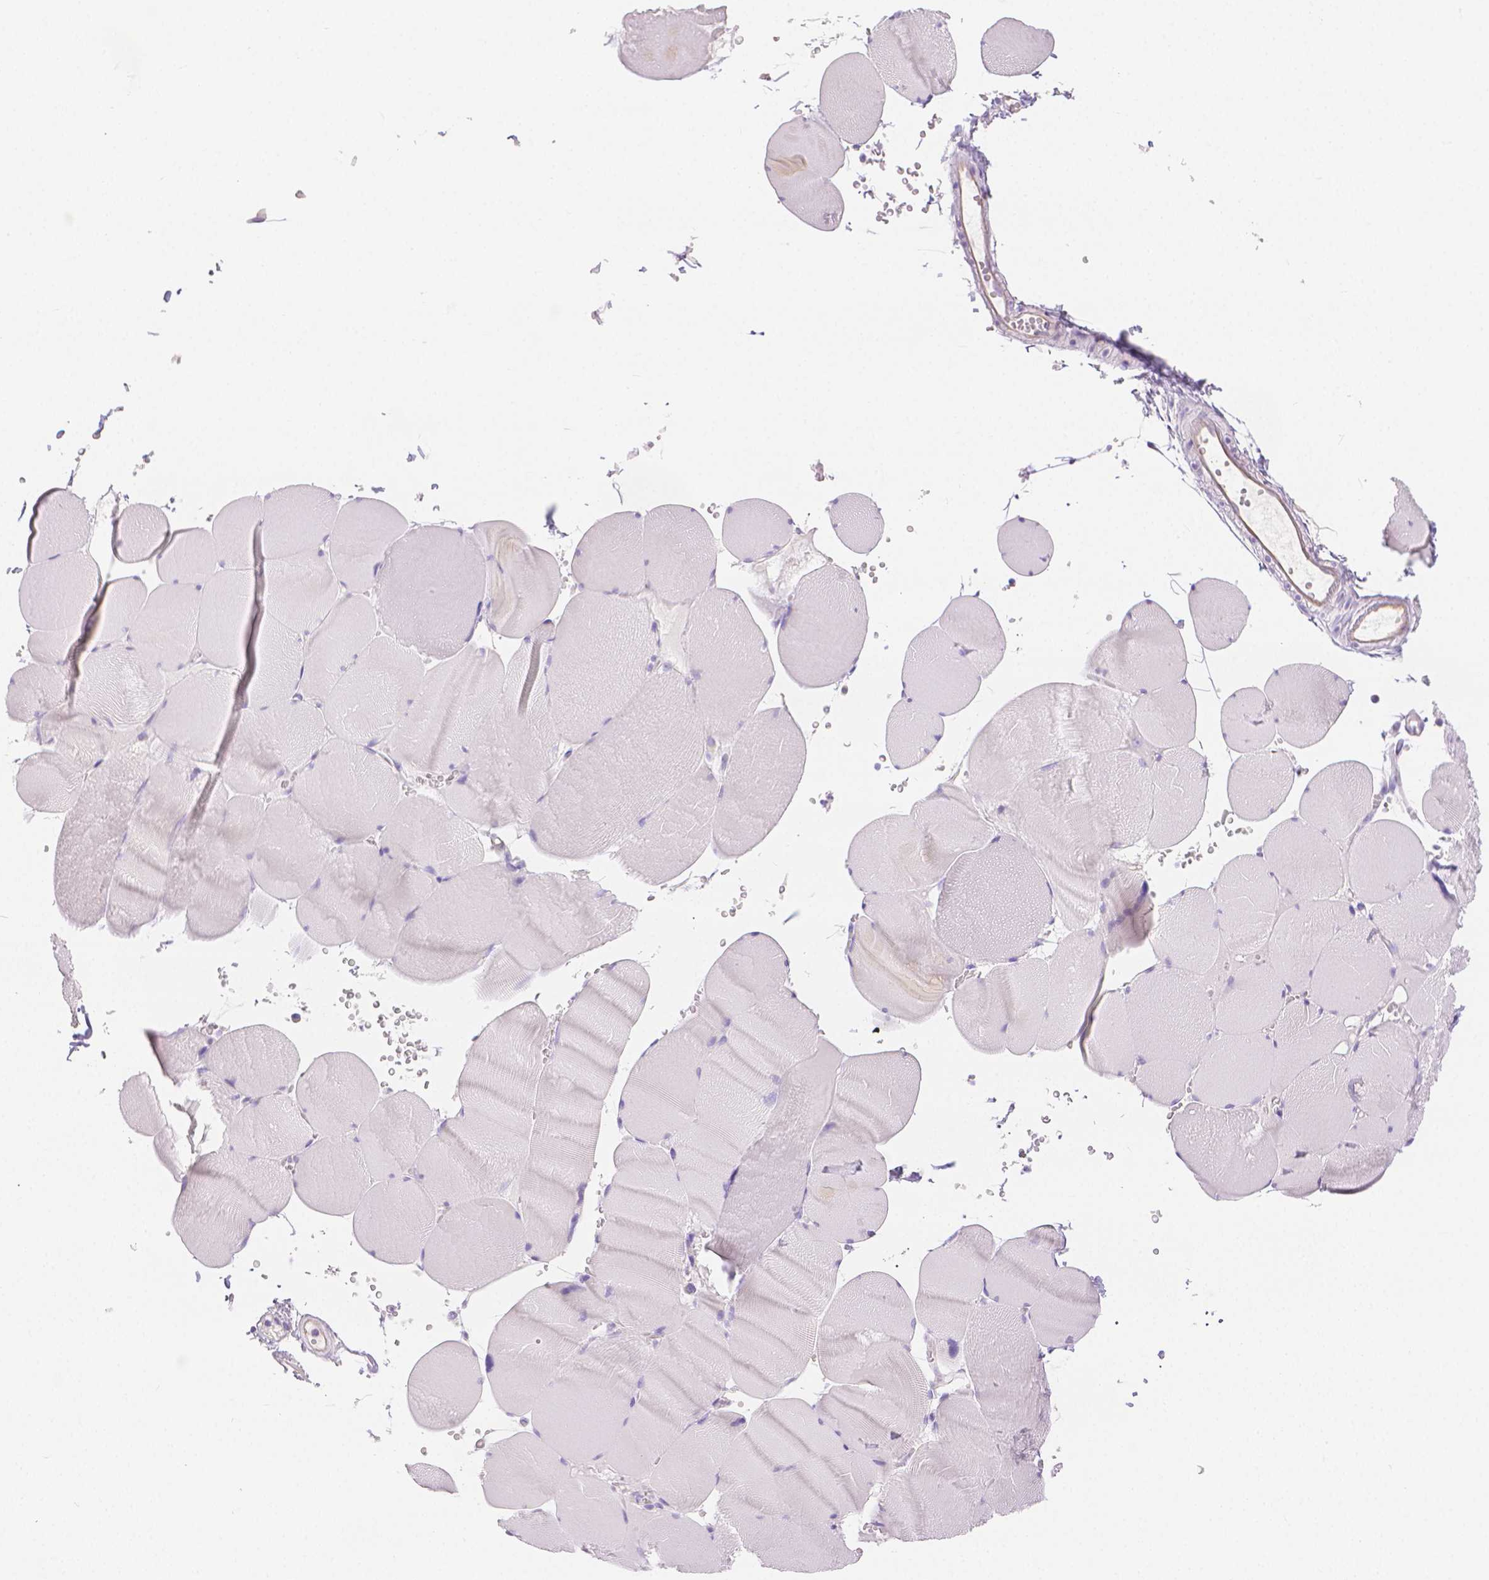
{"staining": {"intensity": "negative", "quantity": "none", "location": "none"}, "tissue": "skeletal muscle", "cell_type": "Myocytes", "image_type": "normal", "snomed": [{"axis": "morphology", "description": "Normal tissue, NOS"}, {"axis": "topography", "description": "Skeletal muscle"}, {"axis": "topography", "description": "Head-Neck"}], "caption": "There is no significant positivity in myocytes of skeletal muscle. (Stains: DAB (3,3'-diaminobenzidine) IHC with hematoxylin counter stain, Microscopy: brightfield microscopy at high magnification).", "gene": "SLC27A5", "patient": {"sex": "male", "age": 66}}